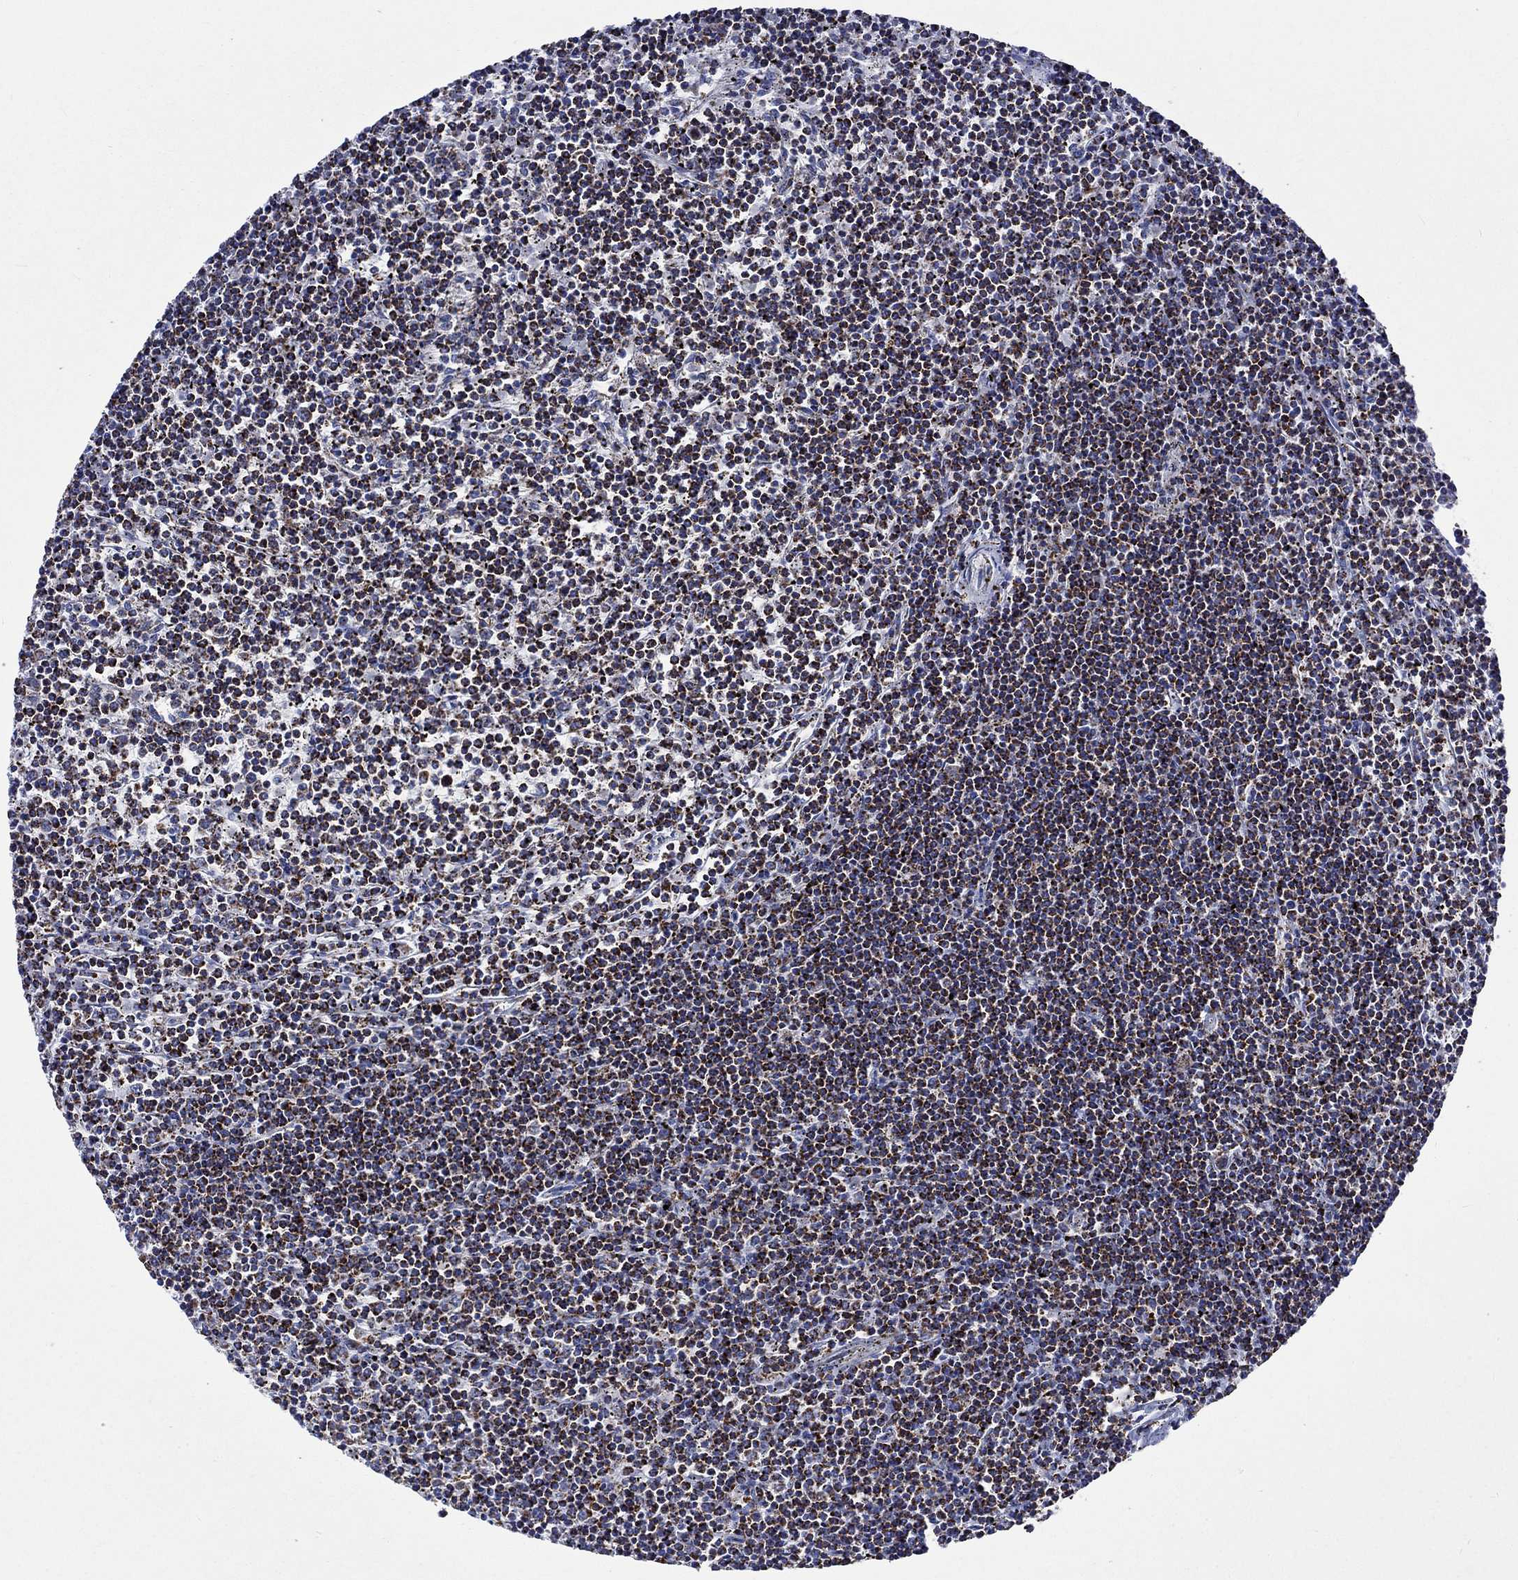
{"staining": {"intensity": "strong", "quantity": ">75%", "location": "cytoplasmic/membranous"}, "tissue": "lymphoma", "cell_type": "Tumor cells", "image_type": "cancer", "snomed": [{"axis": "morphology", "description": "Malignant lymphoma, non-Hodgkin's type, Low grade"}, {"axis": "topography", "description": "Spleen"}], "caption": "IHC (DAB (3,3'-diaminobenzidine)) staining of malignant lymphoma, non-Hodgkin's type (low-grade) demonstrates strong cytoplasmic/membranous protein staining in about >75% of tumor cells.", "gene": "RCE1", "patient": {"sex": "female", "age": 19}}